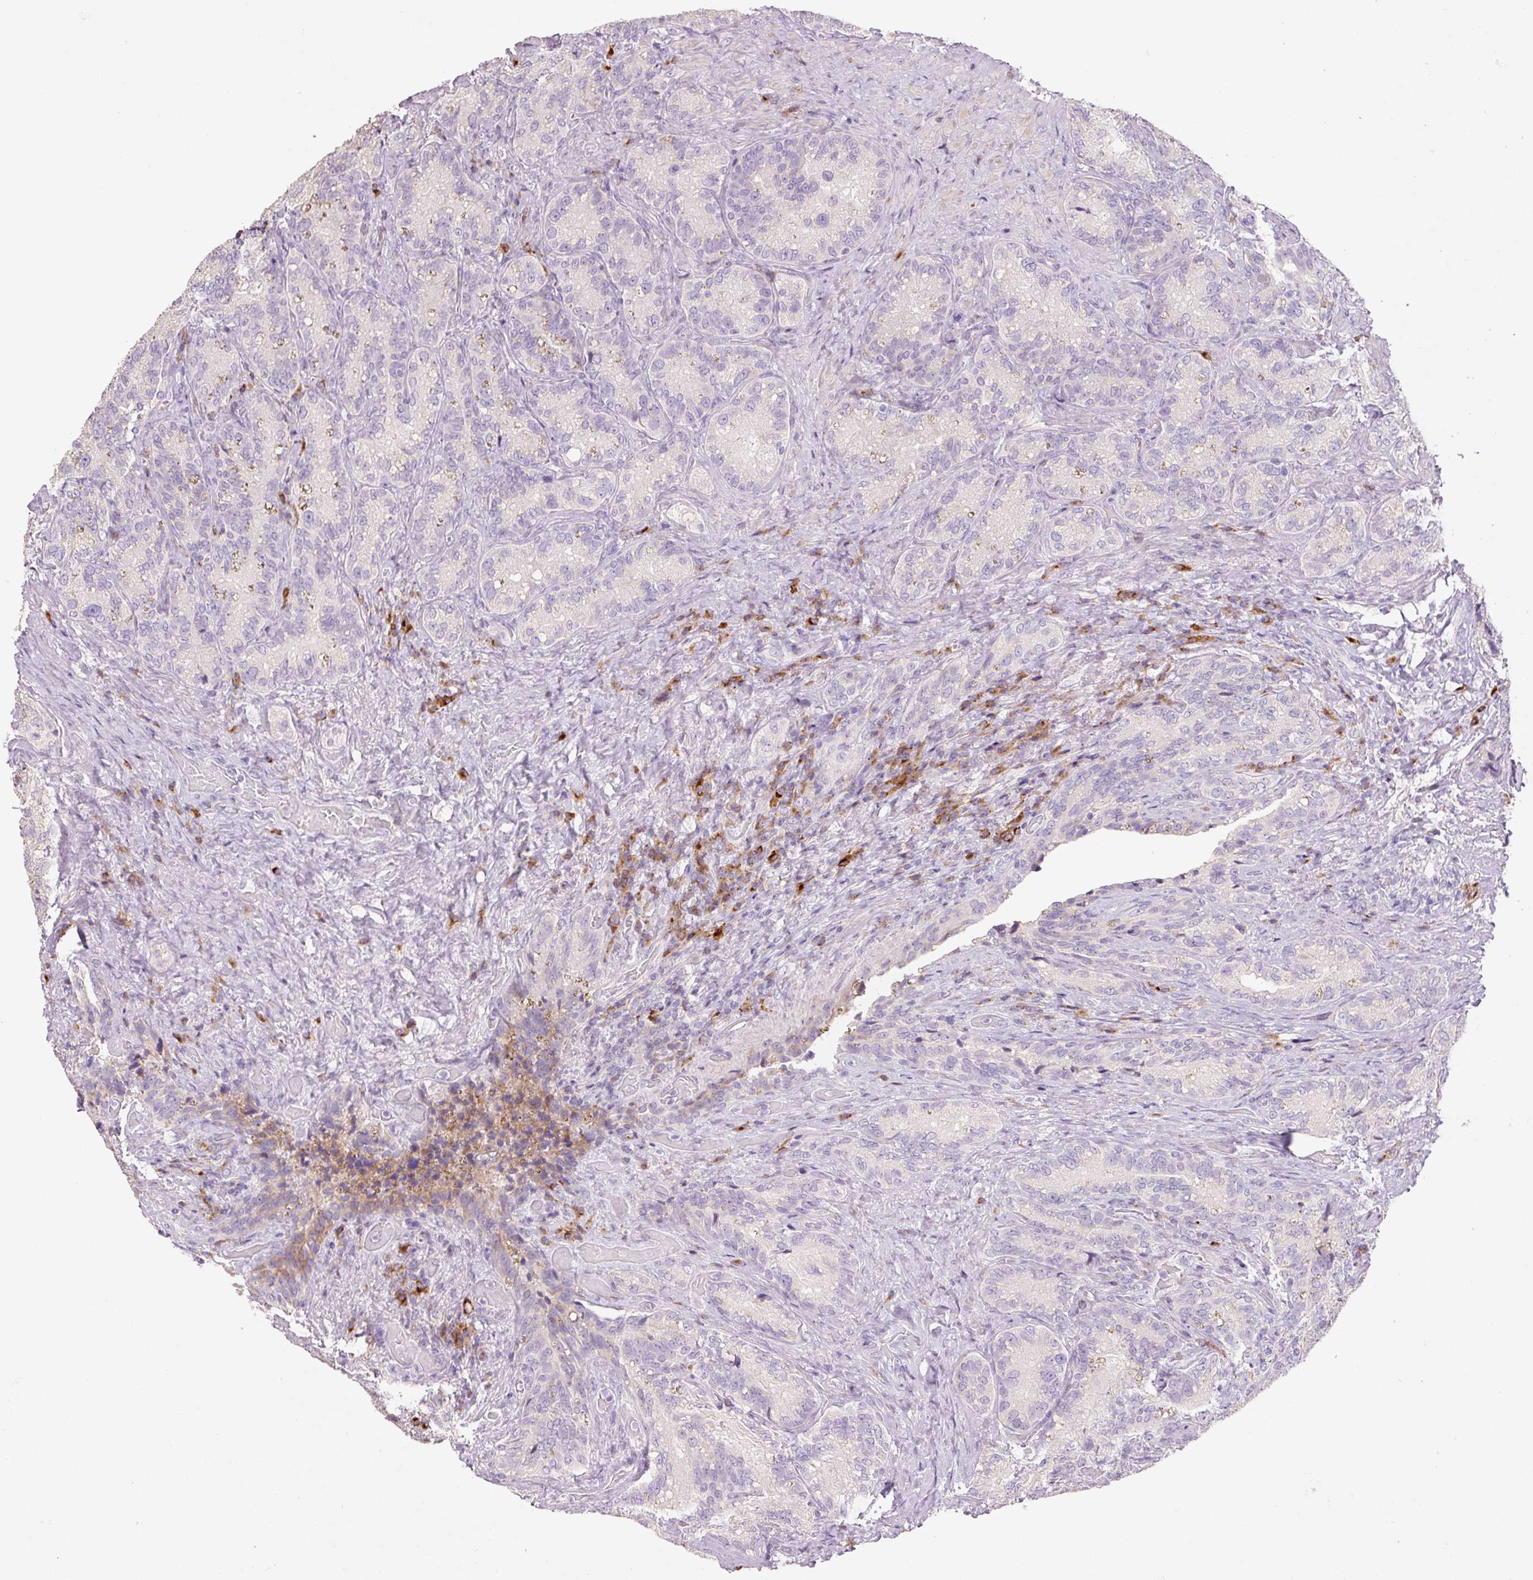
{"staining": {"intensity": "weak", "quantity": "<25%", "location": "cytoplasmic/membranous"}, "tissue": "seminal vesicle", "cell_type": "Glandular cells", "image_type": "normal", "snomed": [{"axis": "morphology", "description": "Normal tissue, NOS"}, {"axis": "topography", "description": "Seminal veicle"}], "caption": "DAB (3,3'-diaminobenzidine) immunohistochemical staining of benign human seminal vesicle shows no significant staining in glandular cells.", "gene": "HAX1", "patient": {"sex": "male", "age": 68}}